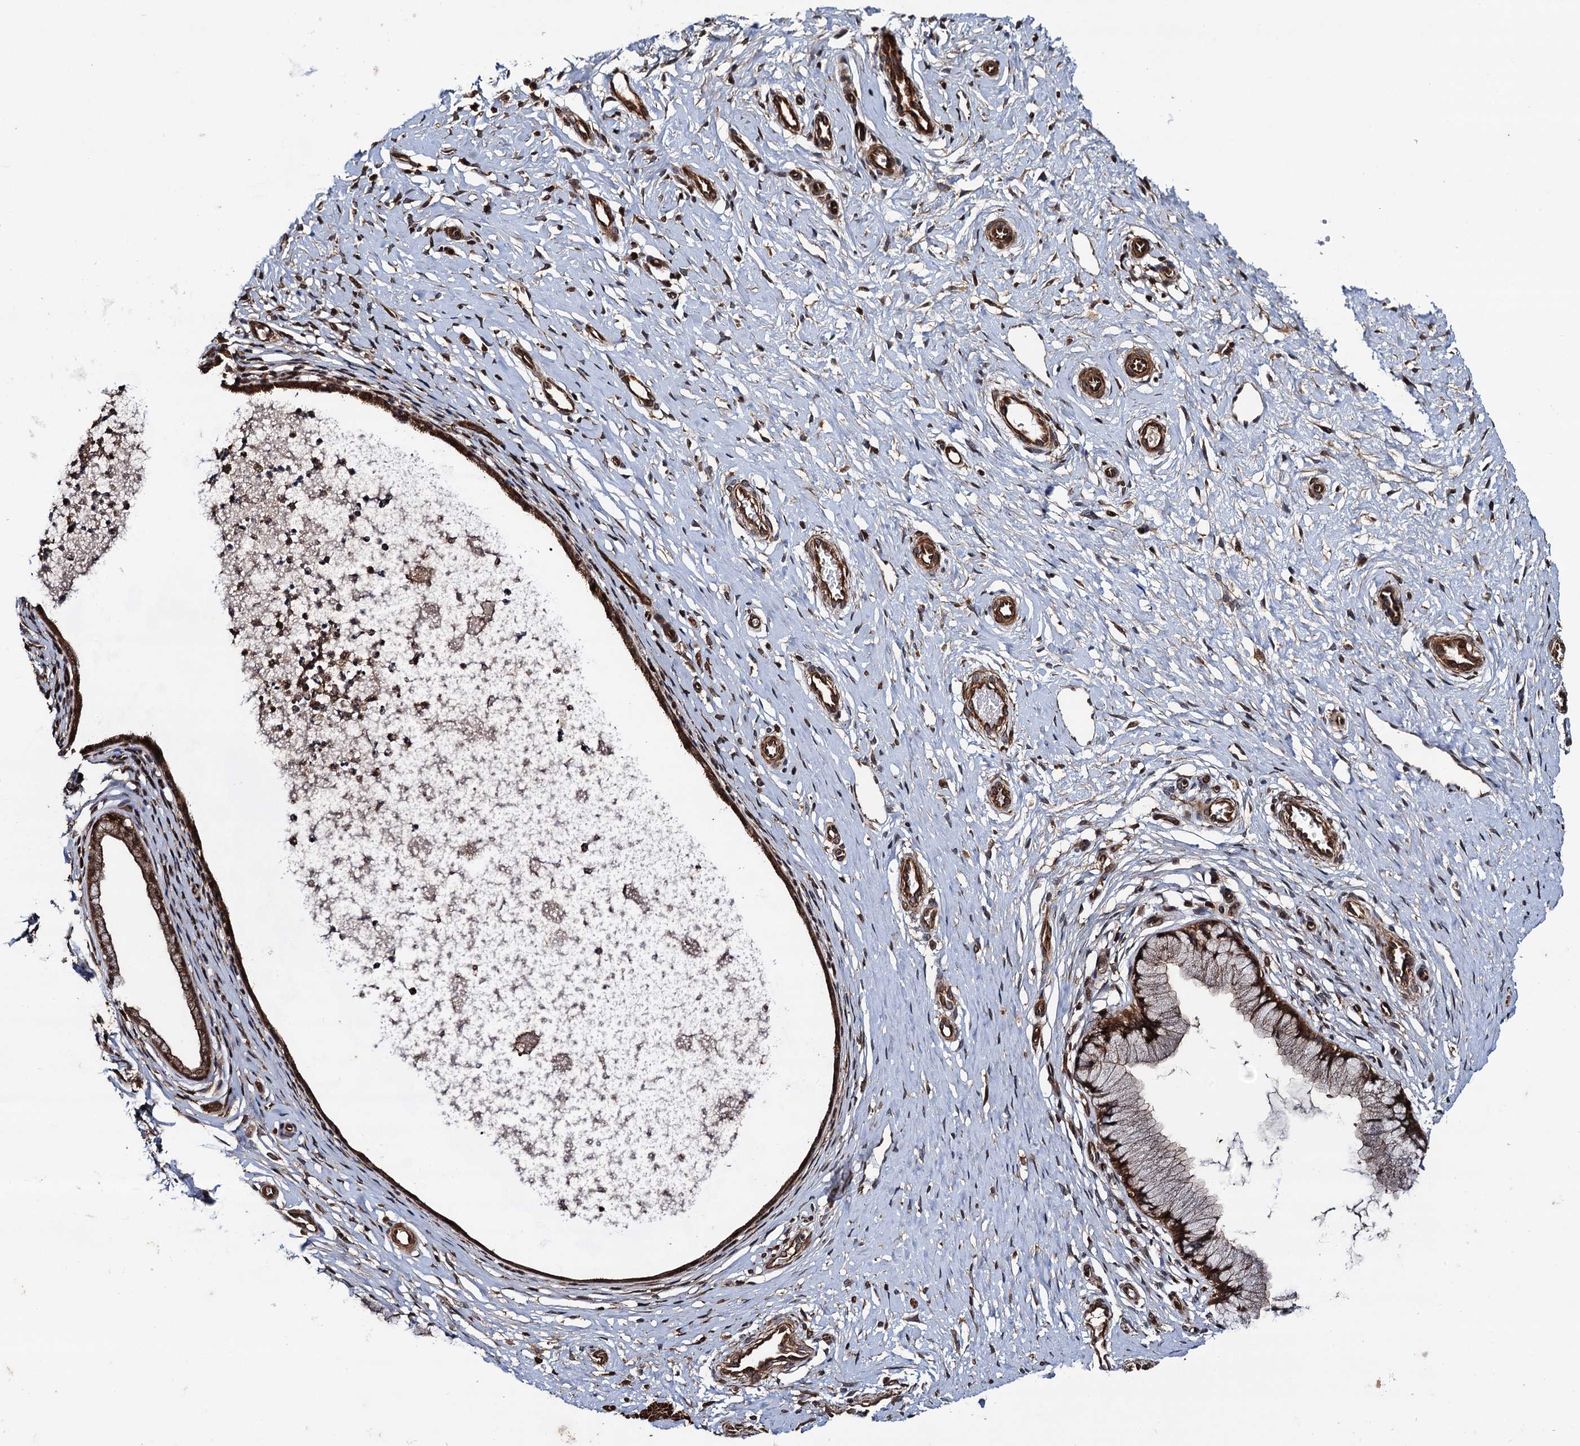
{"staining": {"intensity": "moderate", "quantity": "25%-75%", "location": "cytoplasmic/membranous,nuclear"}, "tissue": "cervix", "cell_type": "Glandular cells", "image_type": "normal", "snomed": [{"axis": "morphology", "description": "Normal tissue, NOS"}, {"axis": "topography", "description": "Cervix"}], "caption": "Protein analysis of benign cervix exhibits moderate cytoplasmic/membranous,nuclear expression in about 25%-75% of glandular cells. (DAB (3,3'-diaminobenzidine) = brown stain, brightfield microscopy at high magnification).", "gene": "BORA", "patient": {"sex": "female", "age": 36}}